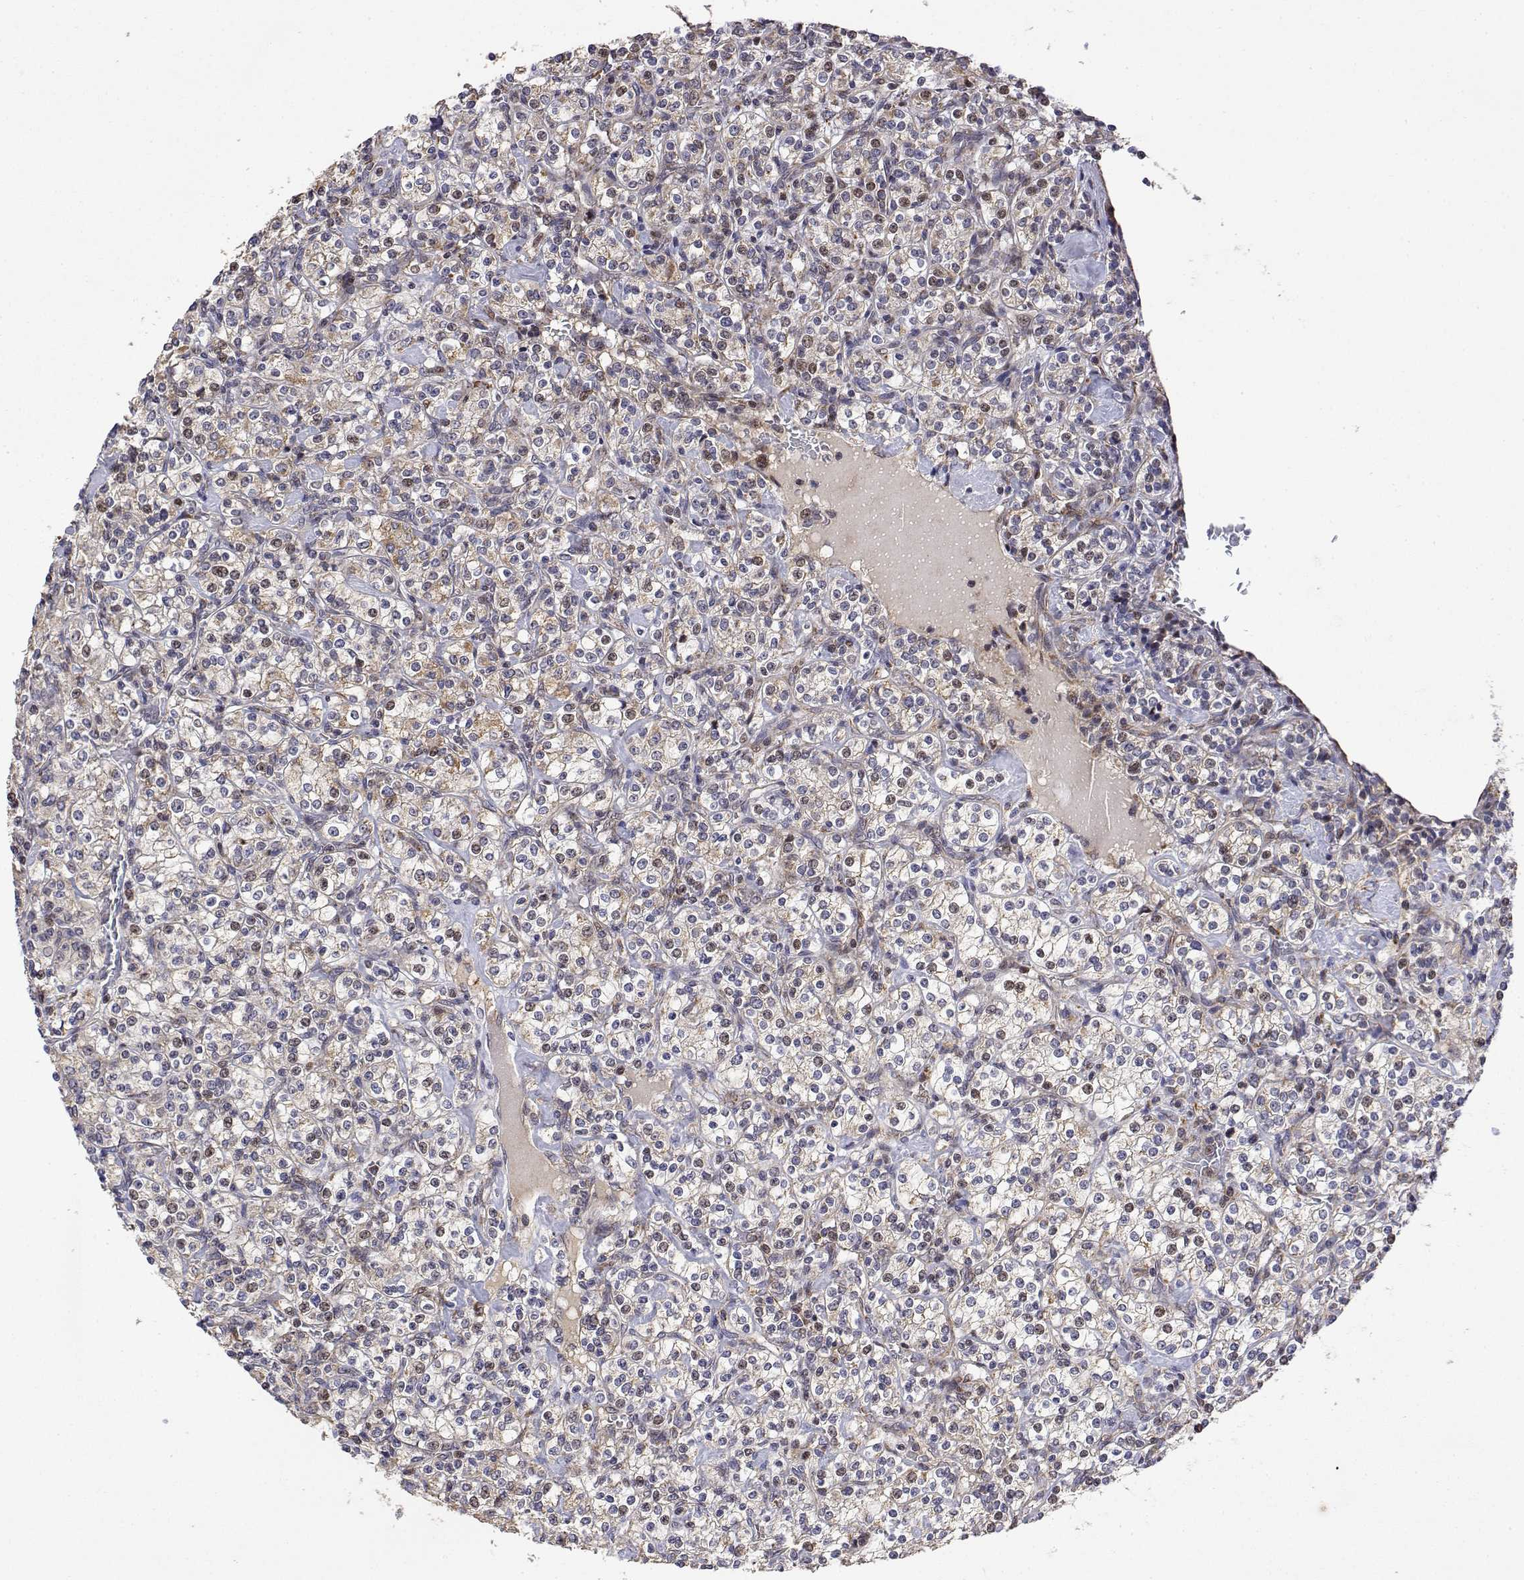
{"staining": {"intensity": "weak", "quantity": "25%-75%", "location": "cytoplasmic/membranous"}, "tissue": "renal cancer", "cell_type": "Tumor cells", "image_type": "cancer", "snomed": [{"axis": "morphology", "description": "Adenocarcinoma, NOS"}, {"axis": "topography", "description": "Kidney"}], "caption": "An image showing weak cytoplasmic/membranous expression in about 25%-75% of tumor cells in renal cancer (adenocarcinoma), as visualized by brown immunohistochemical staining.", "gene": "GADD45GIP1", "patient": {"sex": "male", "age": 77}}